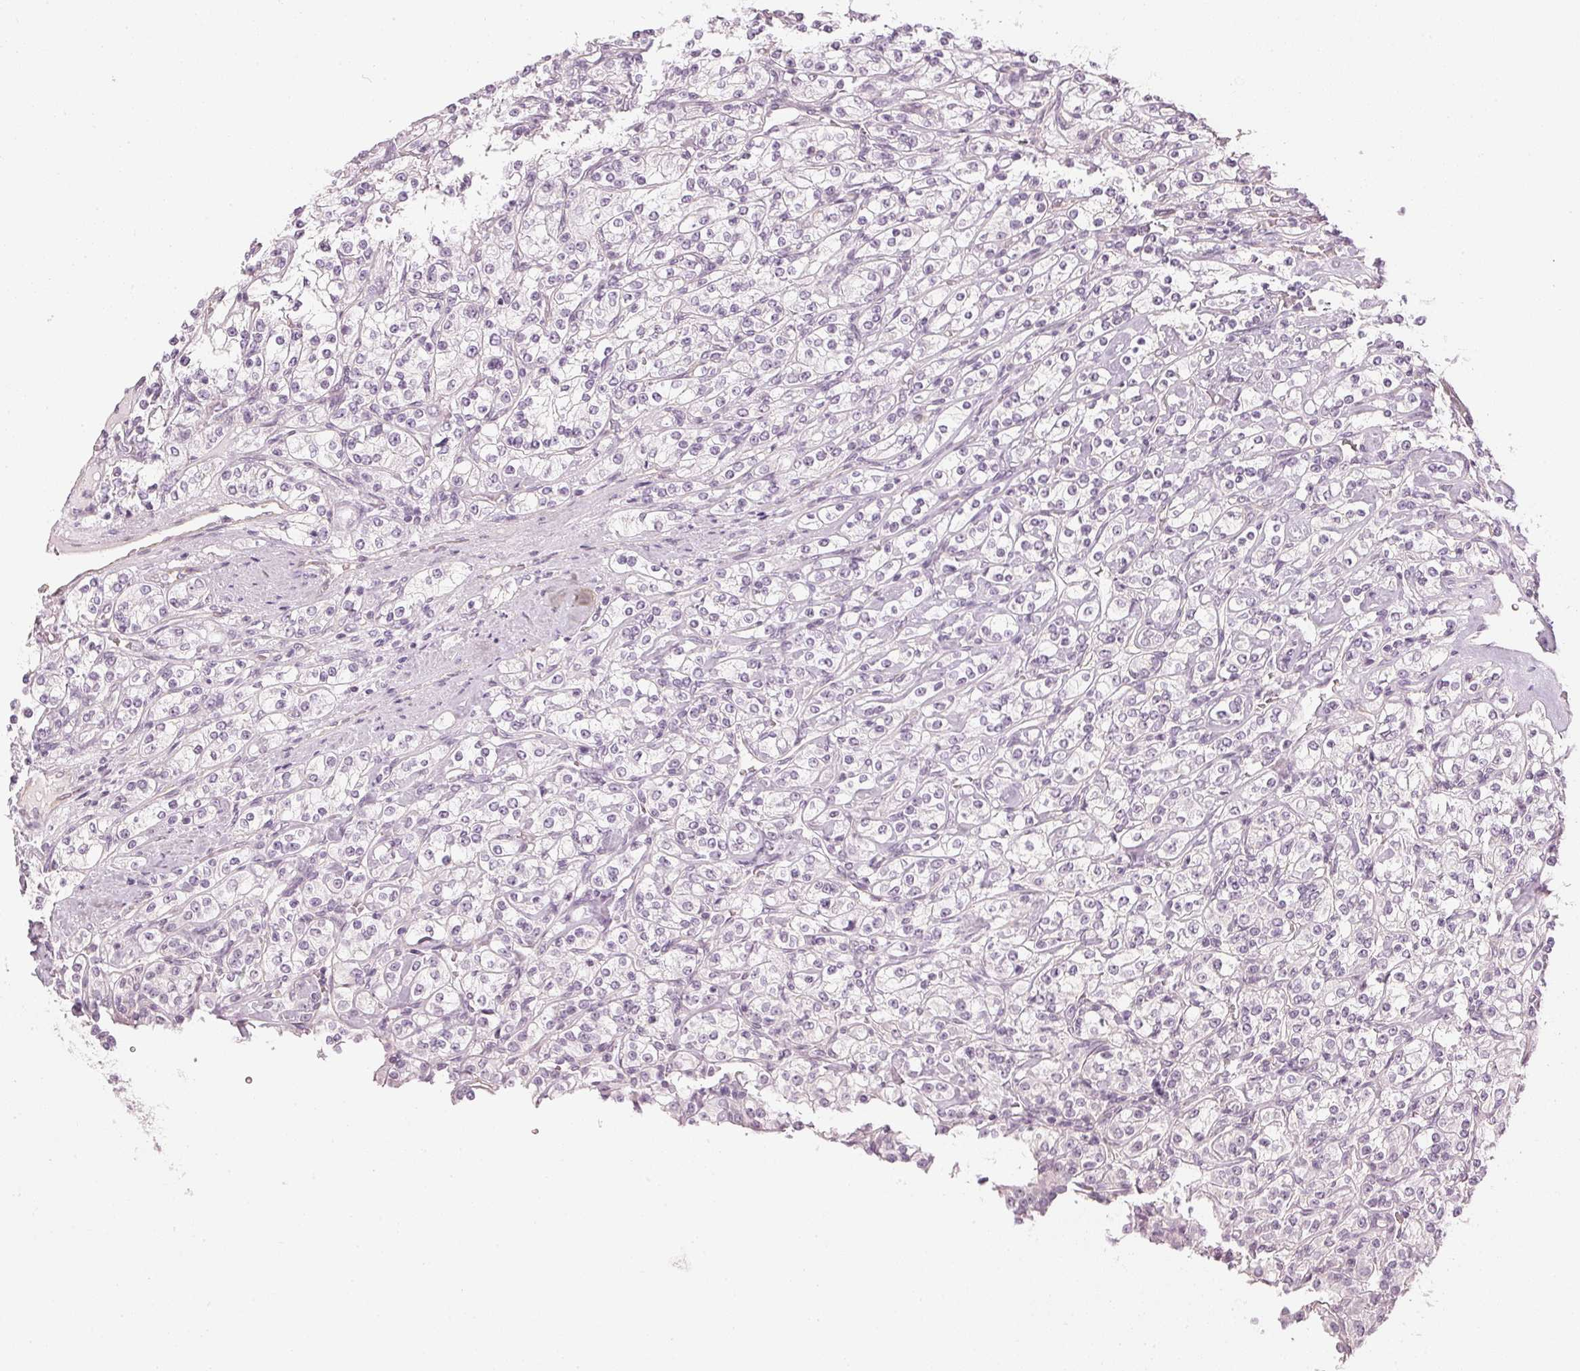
{"staining": {"intensity": "negative", "quantity": "none", "location": "none"}, "tissue": "renal cancer", "cell_type": "Tumor cells", "image_type": "cancer", "snomed": [{"axis": "morphology", "description": "Adenocarcinoma, NOS"}, {"axis": "topography", "description": "Kidney"}], "caption": "Immunohistochemical staining of renal cancer (adenocarcinoma) demonstrates no significant positivity in tumor cells.", "gene": "APLP1", "patient": {"sex": "male", "age": 77}}